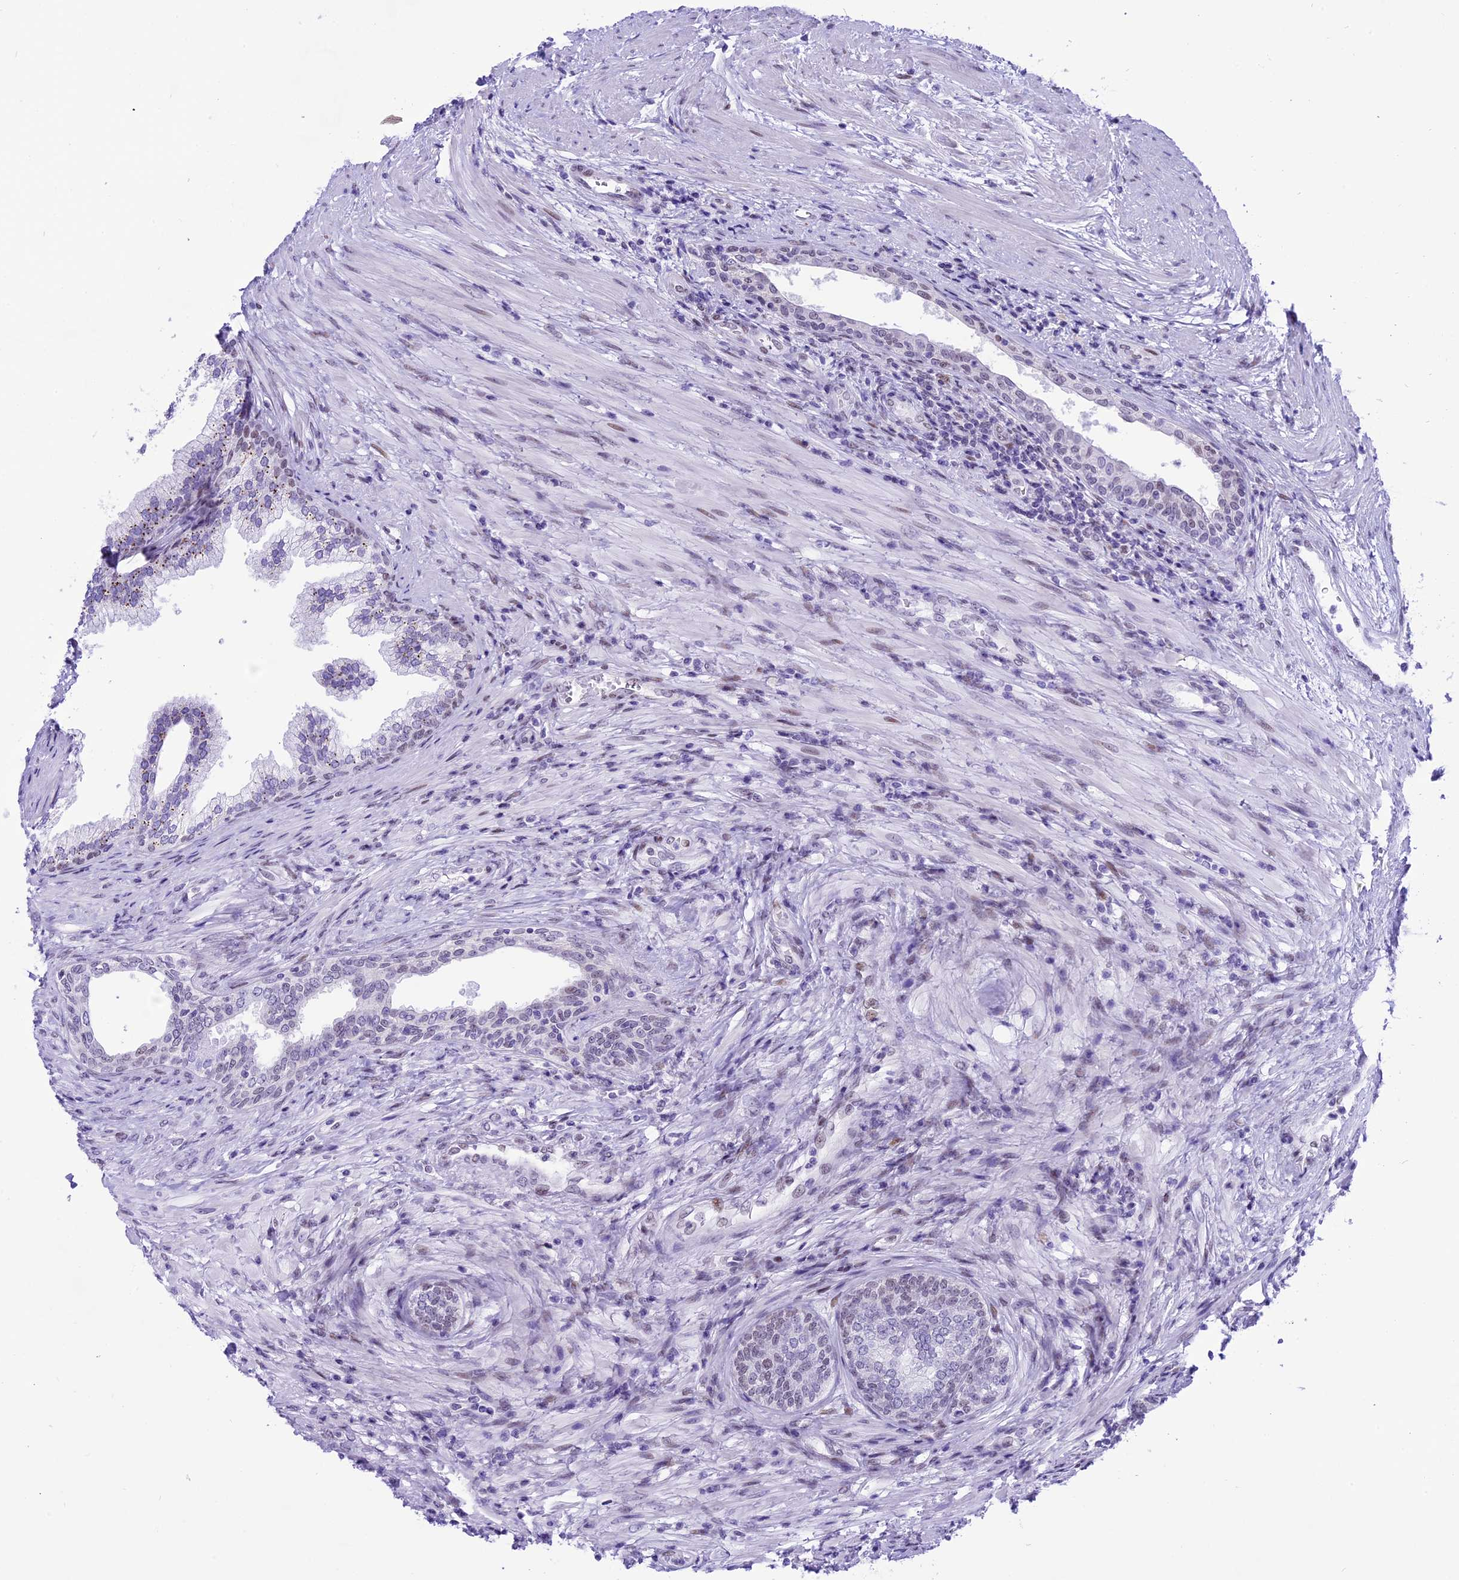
{"staining": {"intensity": "weak", "quantity": "<25%", "location": "cytoplasmic/membranous"}, "tissue": "prostate", "cell_type": "Glandular cells", "image_type": "normal", "snomed": [{"axis": "morphology", "description": "Normal tissue, NOS"}, {"axis": "topography", "description": "Prostate"}], "caption": "Immunohistochemical staining of unremarkable human prostate reveals no significant positivity in glandular cells.", "gene": "RPS6KB1", "patient": {"sex": "male", "age": 76}}